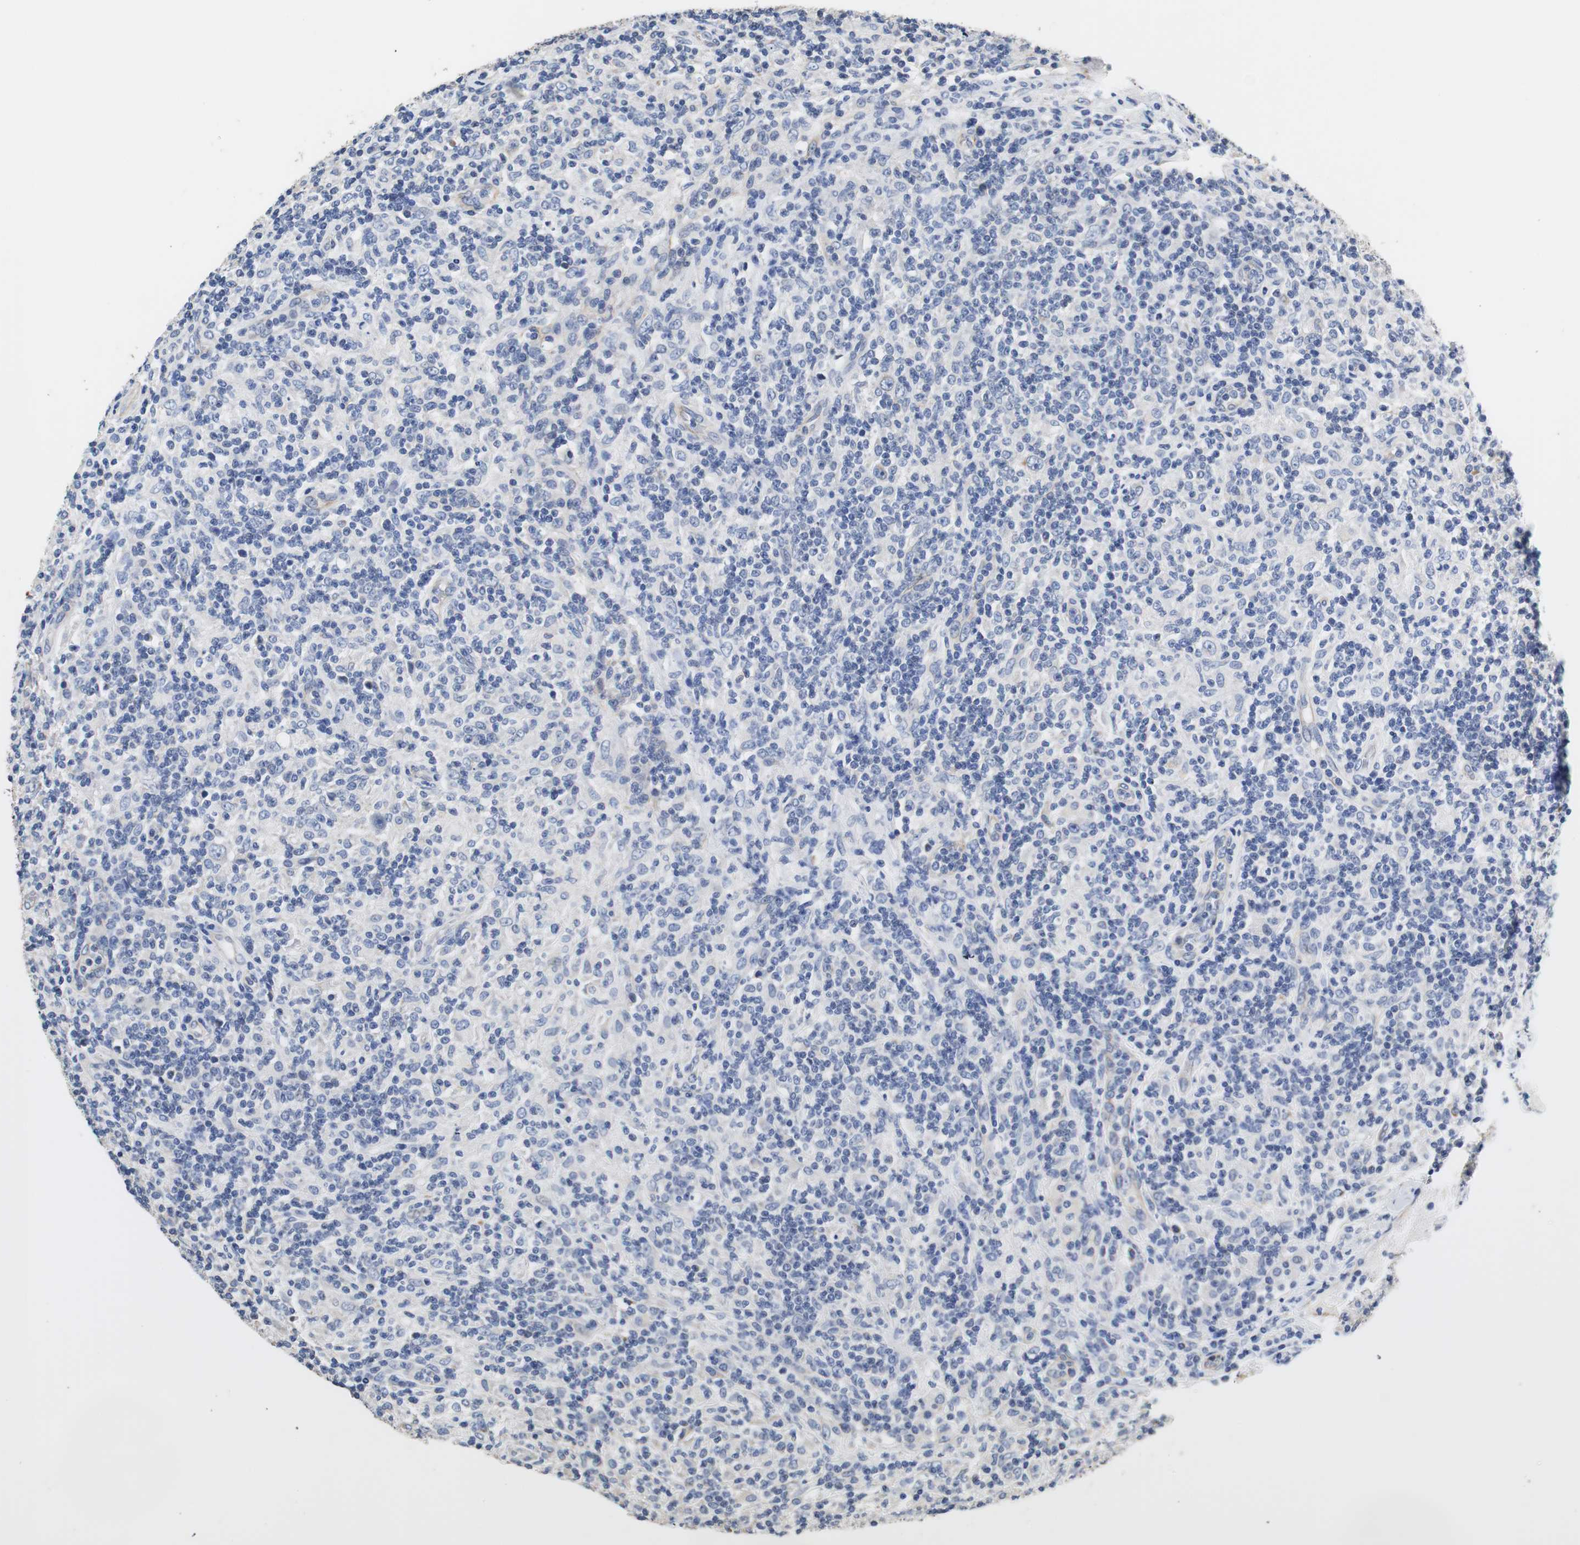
{"staining": {"intensity": "negative", "quantity": "none", "location": "none"}, "tissue": "lymphoma", "cell_type": "Tumor cells", "image_type": "cancer", "snomed": [{"axis": "morphology", "description": "Hodgkin's disease, NOS"}, {"axis": "topography", "description": "Lymph node"}], "caption": "This is an IHC image of lymphoma. There is no positivity in tumor cells.", "gene": "PCK1", "patient": {"sex": "male", "age": 70}}